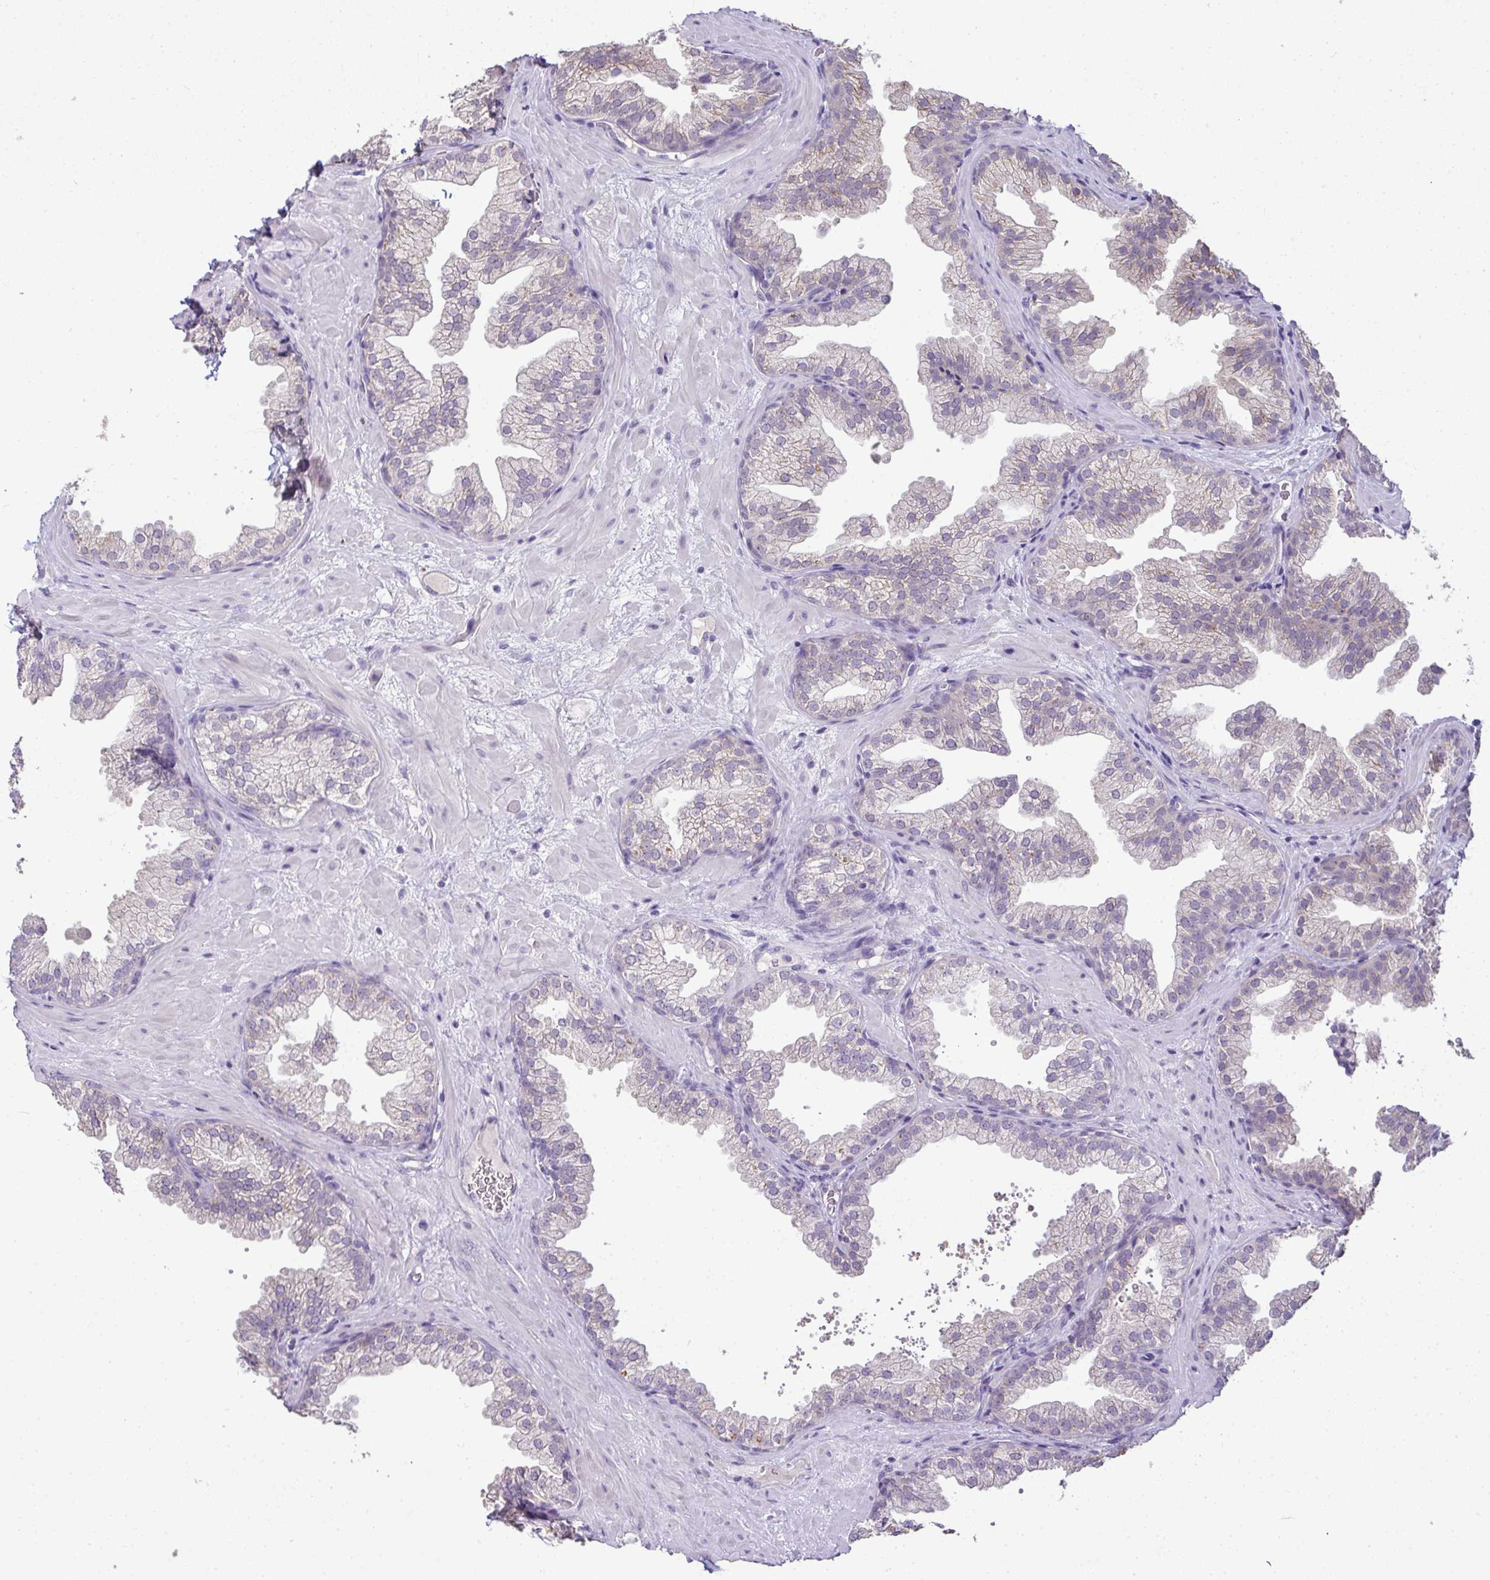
{"staining": {"intensity": "weak", "quantity": "<25%", "location": "cytoplasmic/membranous"}, "tissue": "prostate", "cell_type": "Glandular cells", "image_type": "normal", "snomed": [{"axis": "morphology", "description": "Normal tissue, NOS"}, {"axis": "topography", "description": "Prostate"}], "caption": "Immunohistochemistry histopathology image of unremarkable human prostate stained for a protein (brown), which displays no expression in glandular cells.", "gene": "CMPK1", "patient": {"sex": "male", "age": 37}}